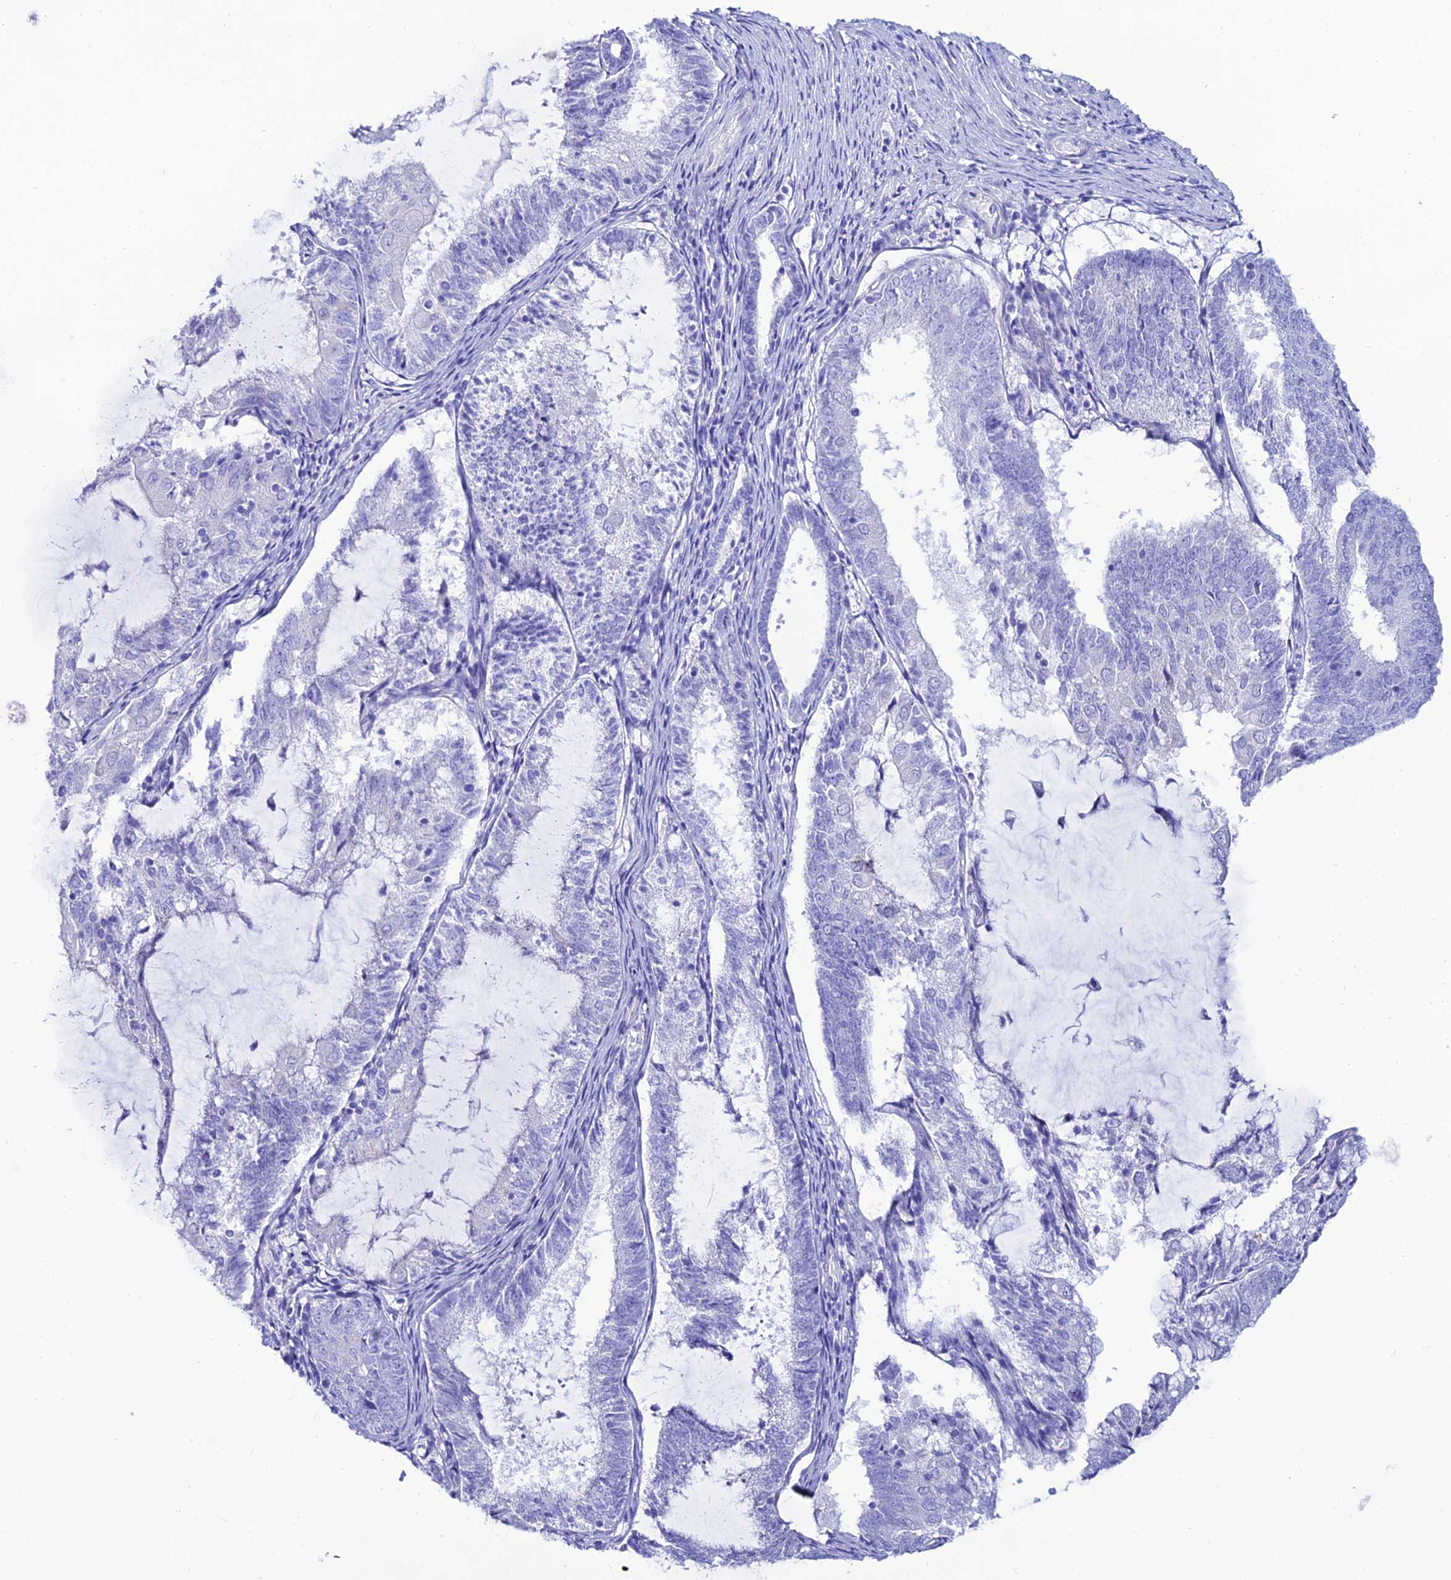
{"staining": {"intensity": "negative", "quantity": "none", "location": "none"}, "tissue": "endometrial cancer", "cell_type": "Tumor cells", "image_type": "cancer", "snomed": [{"axis": "morphology", "description": "Adenocarcinoma, NOS"}, {"axis": "topography", "description": "Endometrium"}], "caption": "An IHC image of endometrial adenocarcinoma is shown. There is no staining in tumor cells of endometrial adenocarcinoma. Brightfield microscopy of immunohistochemistry (IHC) stained with DAB (brown) and hematoxylin (blue), captured at high magnification.", "gene": "OR4D5", "patient": {"sex": "female", "age": 81}}